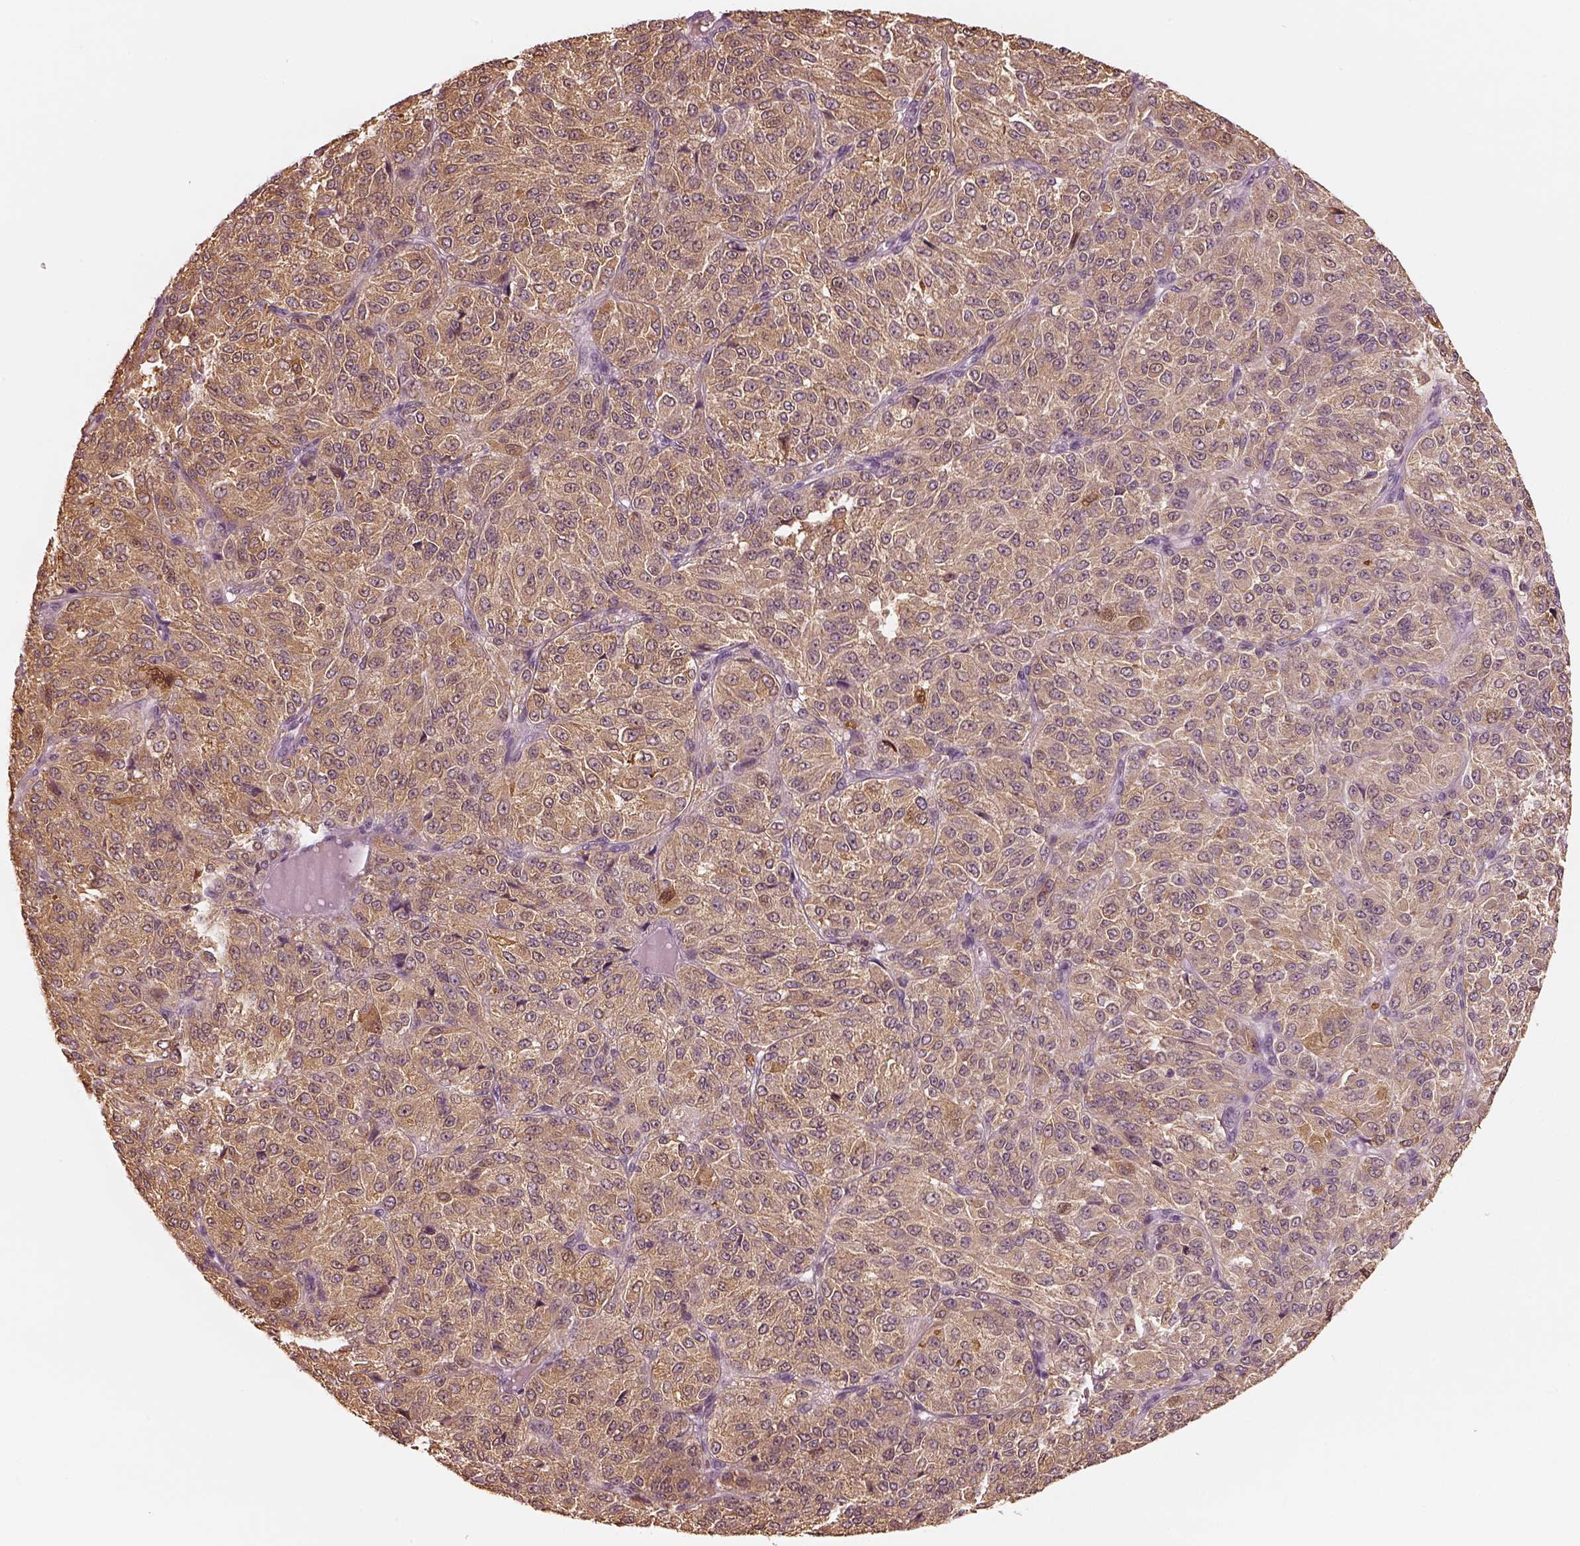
{"staining": {"intensity": "moderate", "quantity": ">75%", "location": "cytoplasmic/membranous"}, "tissue": "melanoma", "cell_type": "Tumor cells", "image_type": "cancer", "snomed": [{"axis": "morphology", "description": "Malignant melanoma, Metastatic site"}, {"axis": "topography", "description": "Brain"}], "caption": "High-magnification brightfield microscopy of malignant melanoma (metastatic site) stained with DAB (3,3'-diaminobenzidine) (brown) and counterstained with hematoxylin (blue). tumor cells exhibit moderate cytoplasmic/membranous staining is present in approximately>75% of cells.", "gene": "EGR4", "patient": {"sex": "female", "age": 56}}